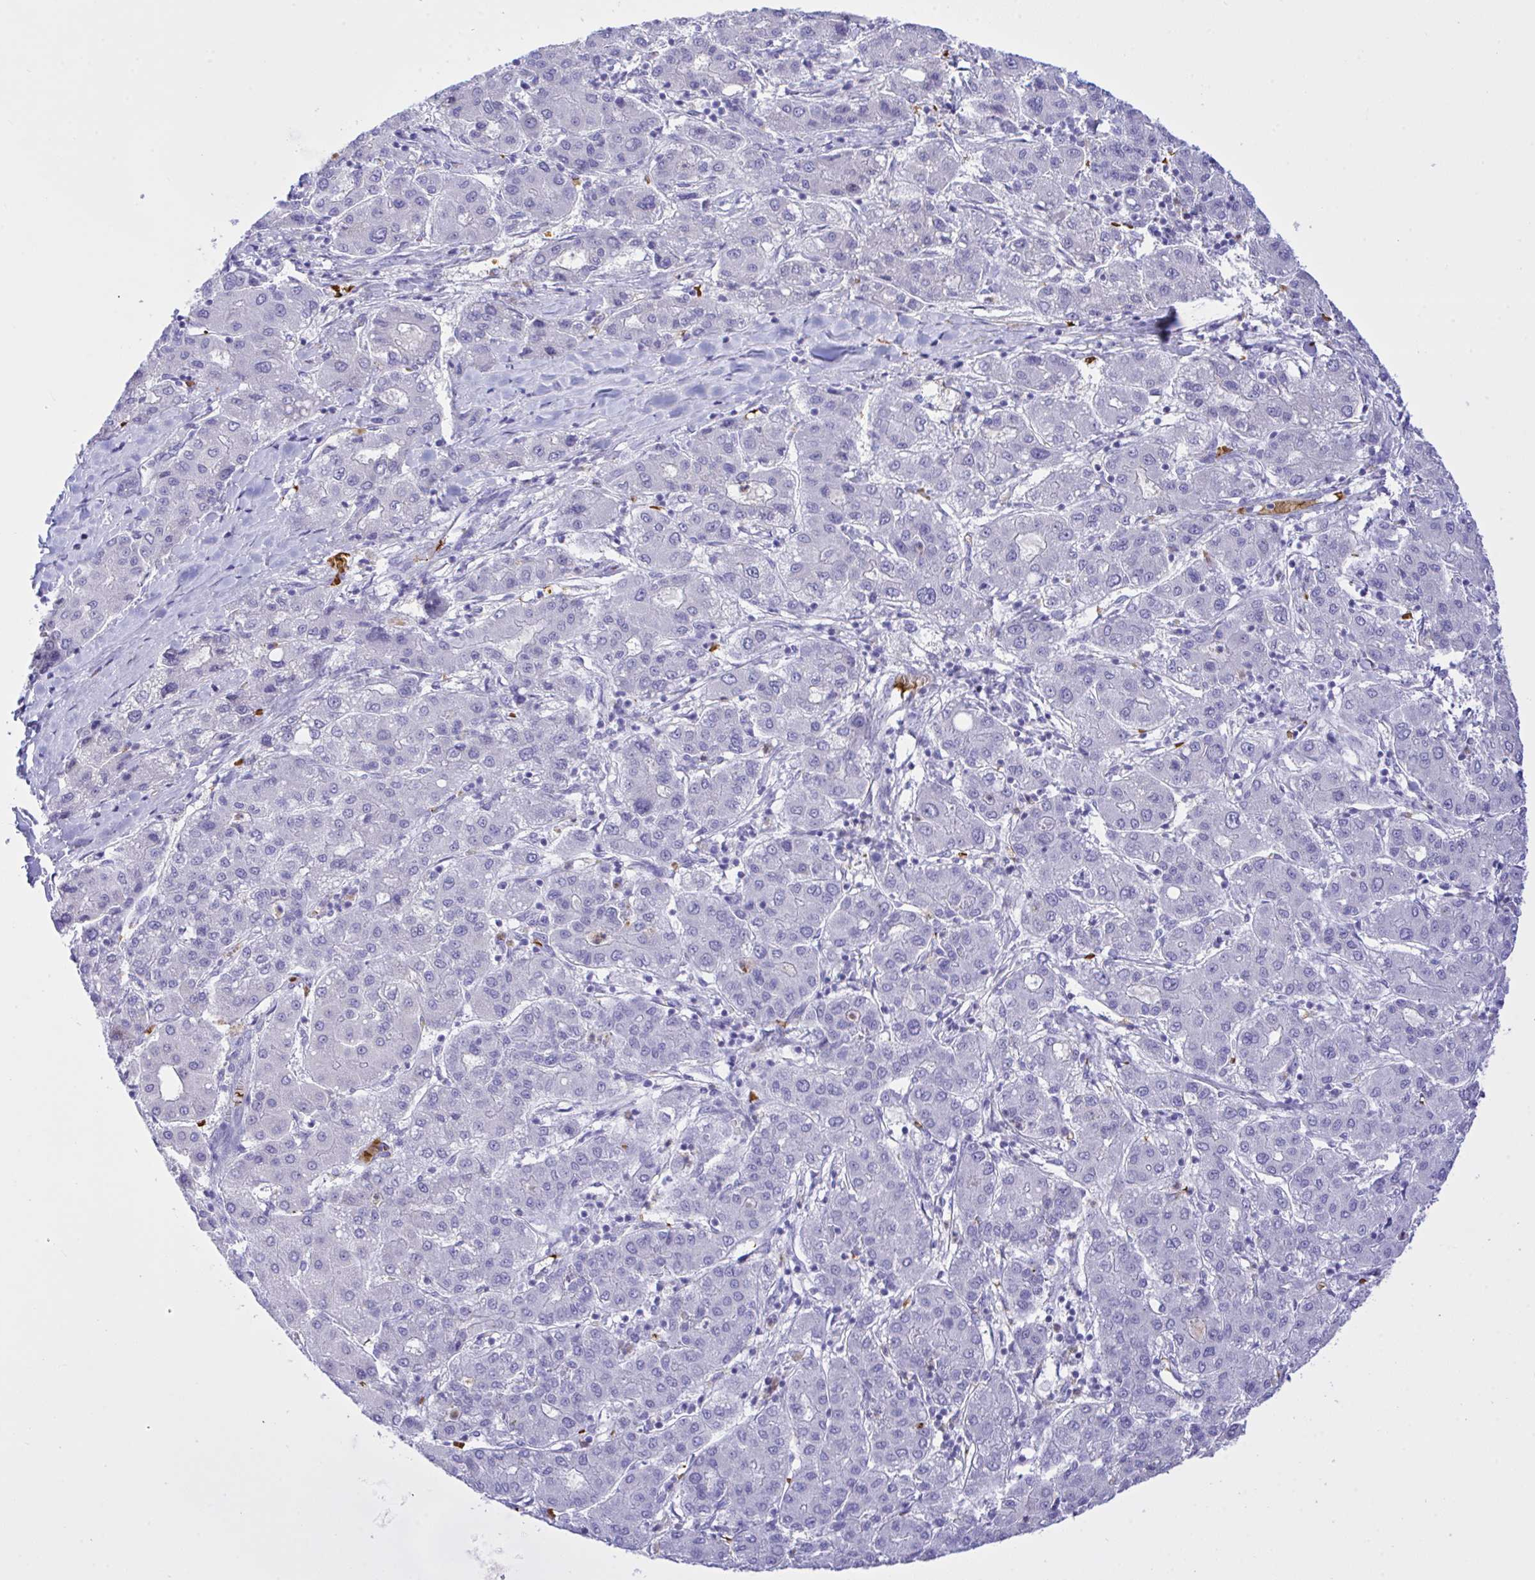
{"staining": {"intensity": "negative", "quantity": "none", "location": "none"}, "tissue": "liver cancer", "cell_type": "Tumor cells", "image_type": "cancer", "snomed": [{"axis": "morphology", "description": "Carcinoma, Hepatocellular, NOS"}, {"axis": "topography", "description": "Liver"}], "caption": "IHC histopathology image of neoplastic tissue: human liver cancer stained with DAB displays no significant protein expression in tumor cells.", "gene": "ZNF221", "patient": {"sex": "male", "age": 65}}